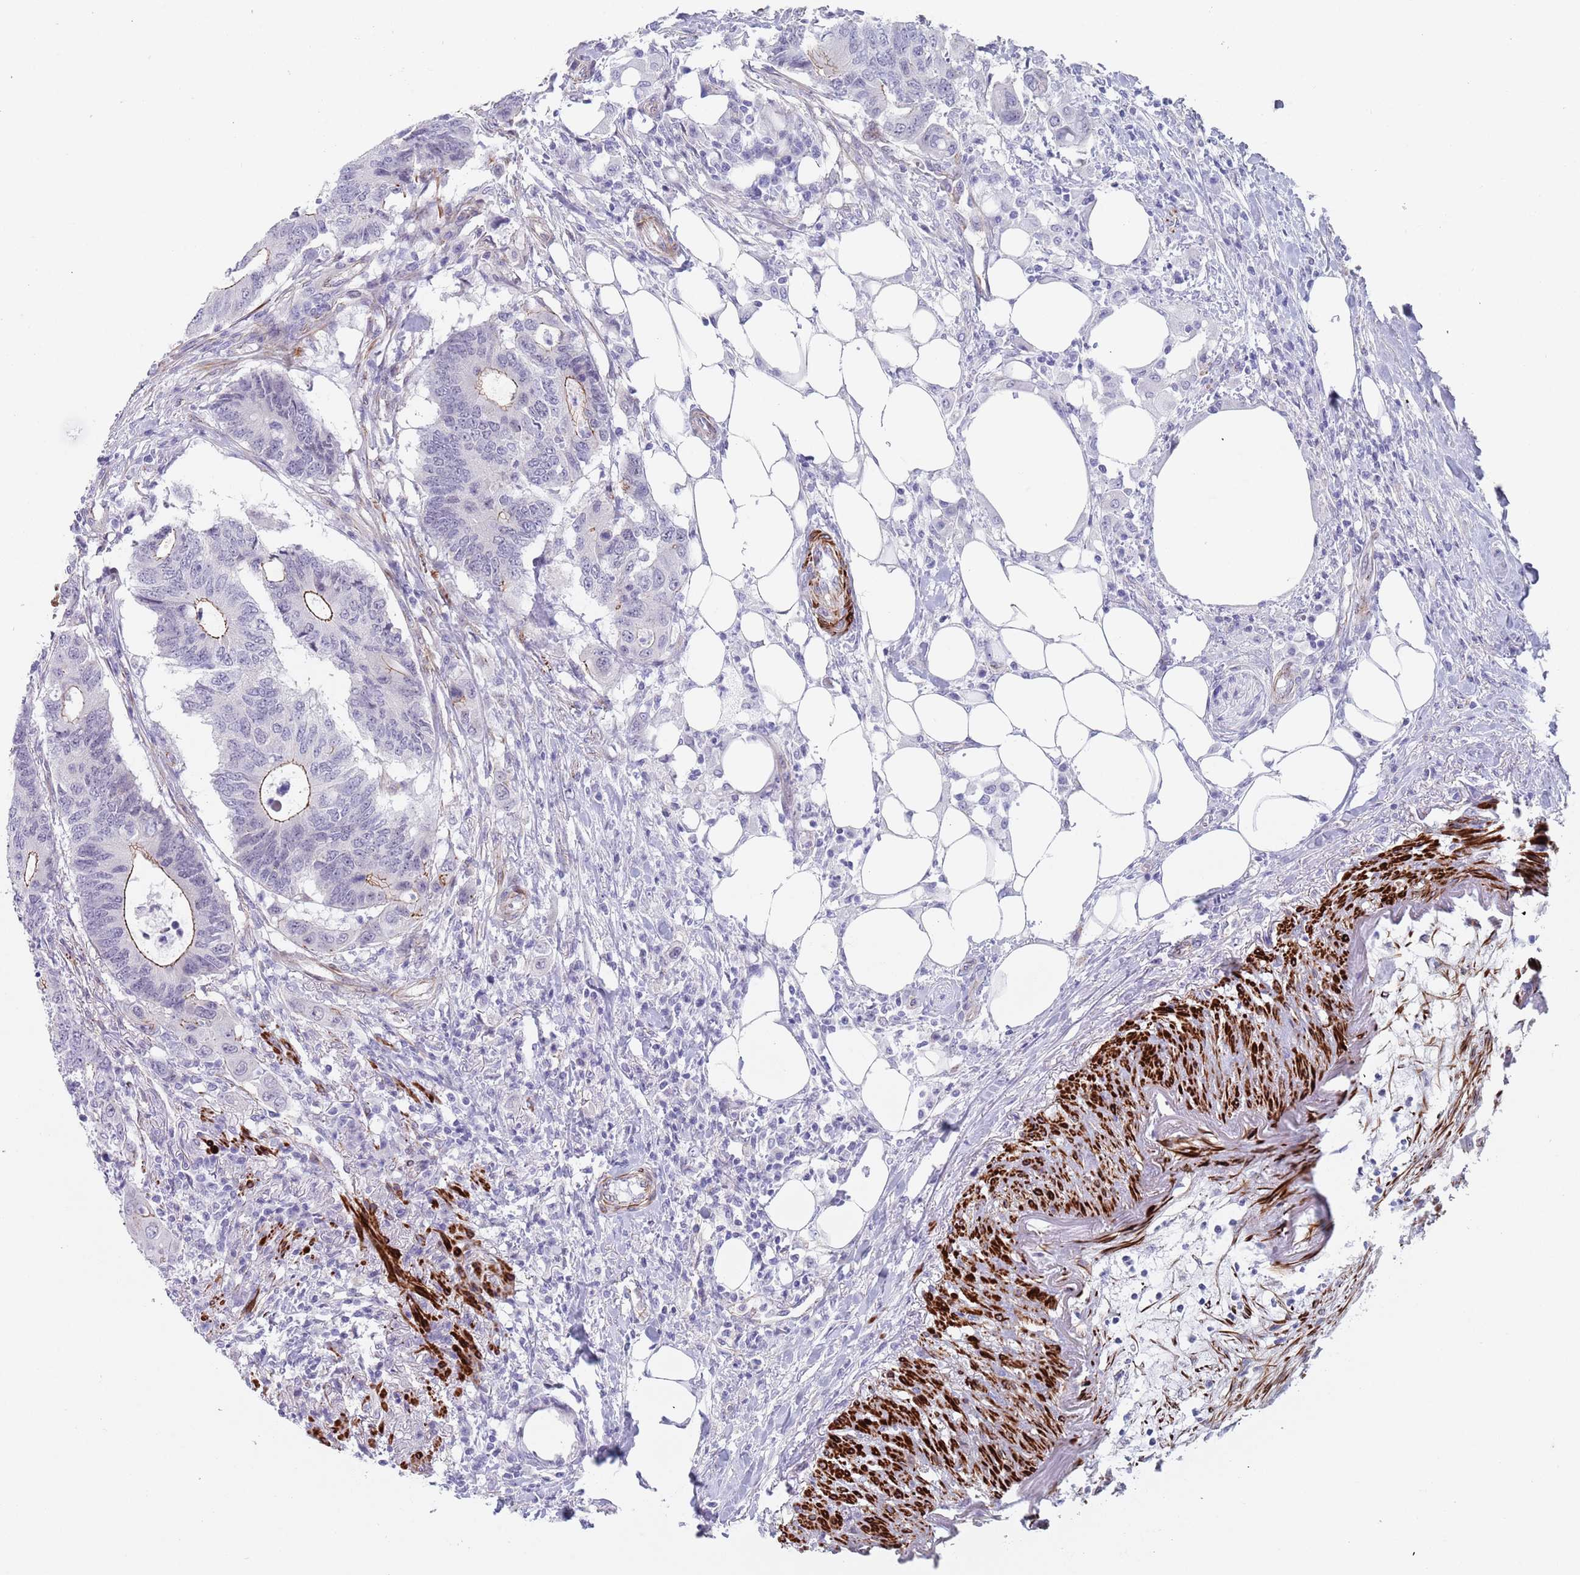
{"staining": {"intensity": "negative", "quantity": "none", "location": "none"}, "tissue": "colorectal cancer", "cell_type": "Tumor cells", "image_type": "cancer", "snomed": [{"axis": "morphology", "description": "Adenocarcinoma, NOS"}, {"axis": "topography", "description": "Colon"}], "caption": "Photomicrograph shows no significant protein expression in tumor cells of colorectal cancer. The staining was performed using DAB to visualize the protein expression in brown, while the nuclei were stained in blue with hematoxylin (Magnification: 20x).", "gene": "OR5A2", "patient": {"sex": "male", "age": 71}}